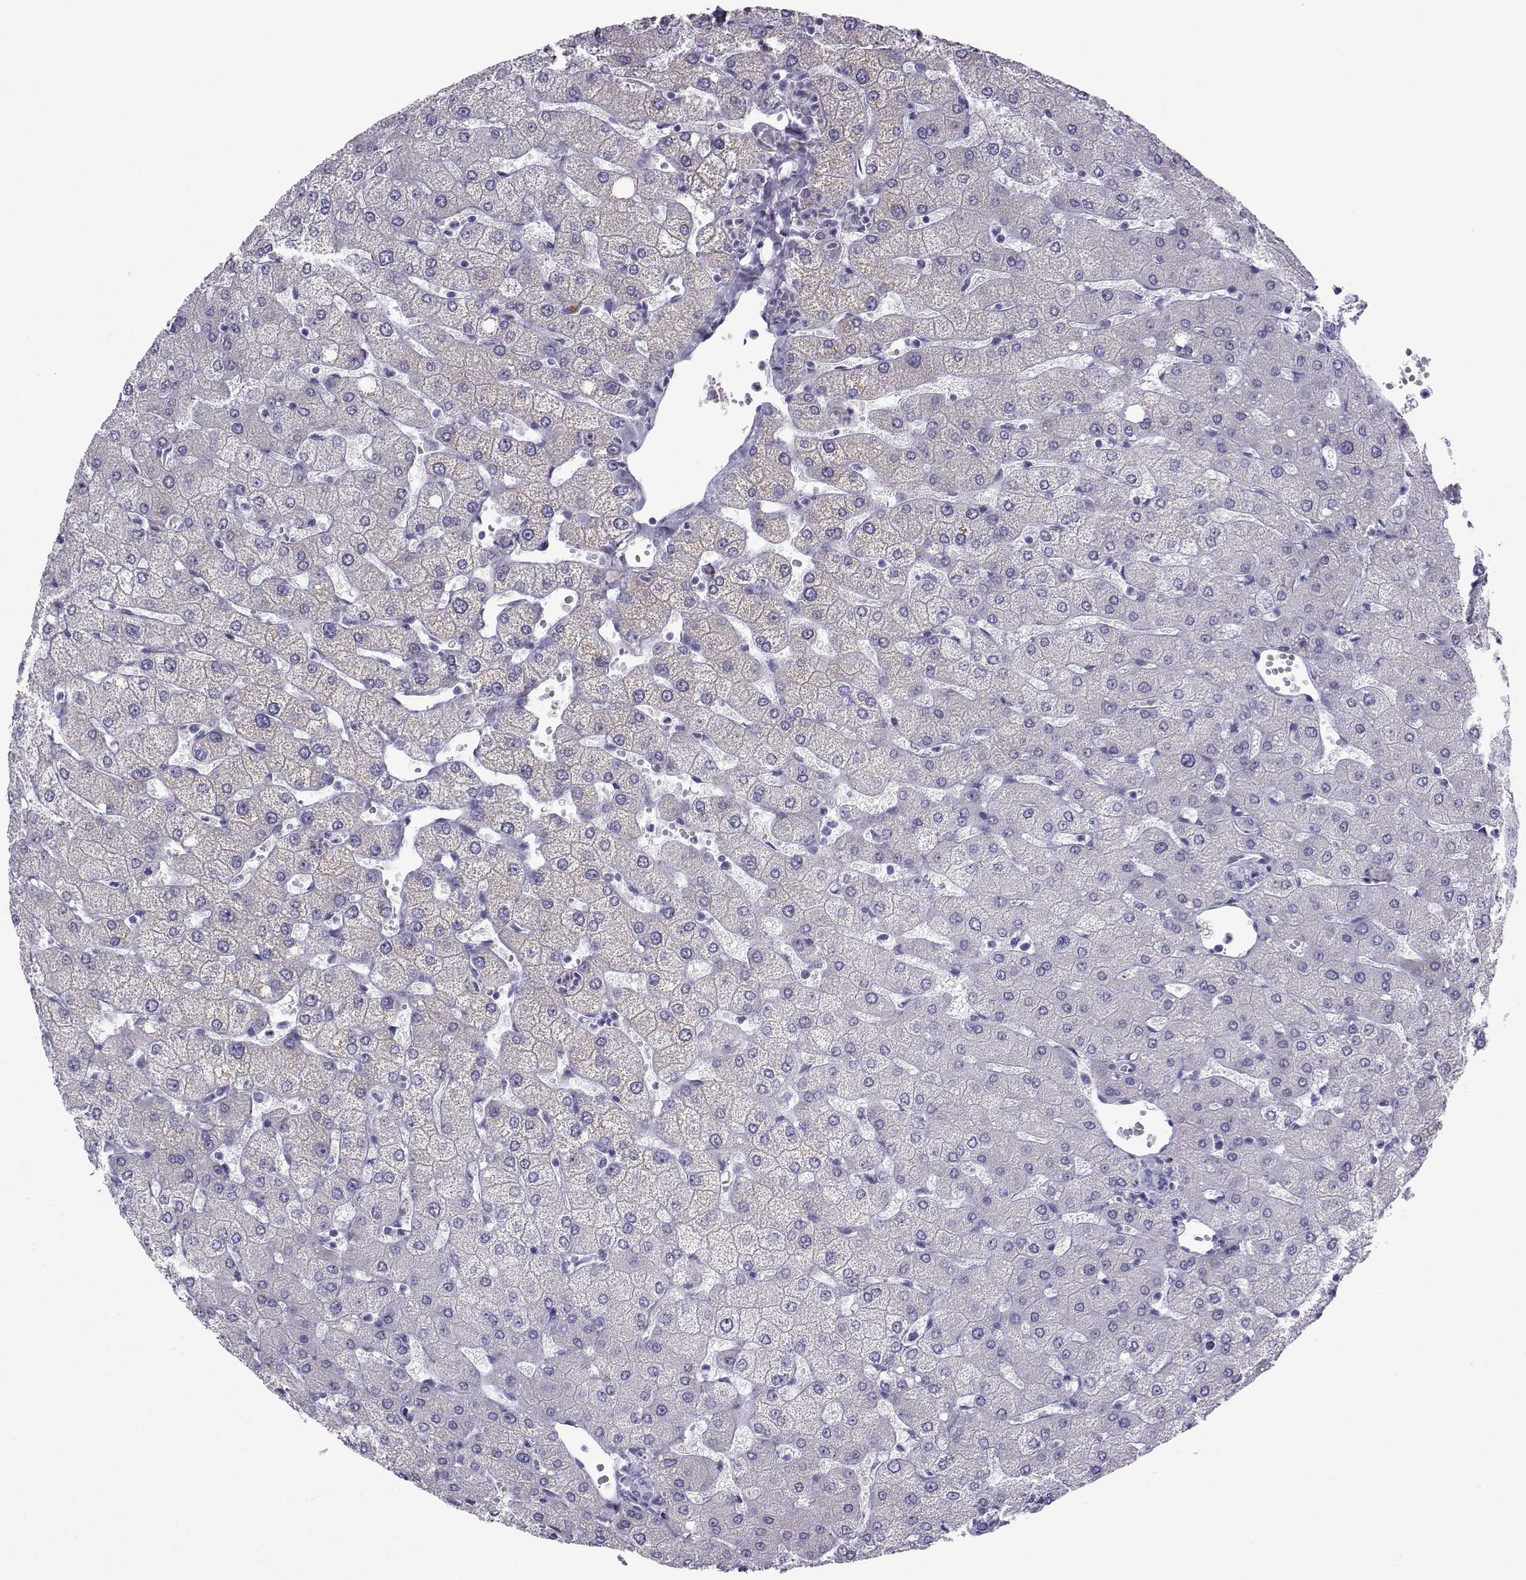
{"staining": {"intensity": "negative", "quantity": "none", "location": "none"}, "tissue": "liver", "cell_type": "Cholangiocytes", "image_type": "normal", "snomed": [{"axis": "morphology", "description": "Normal tissue, NOS"}, {"axis": "topography", "description": "Liver"}], "caption": "Cholangiocytes are negative for protein expression in benign human liver. Brightfield microscopy of immunohistochemistry stained with DAB (3,3'-diaminobenzidine) (brown) and hematoxylin (blue), captured at high magnification.", "gene": "SLC18A2", "patient": {"sex": "female", "age": 54}}